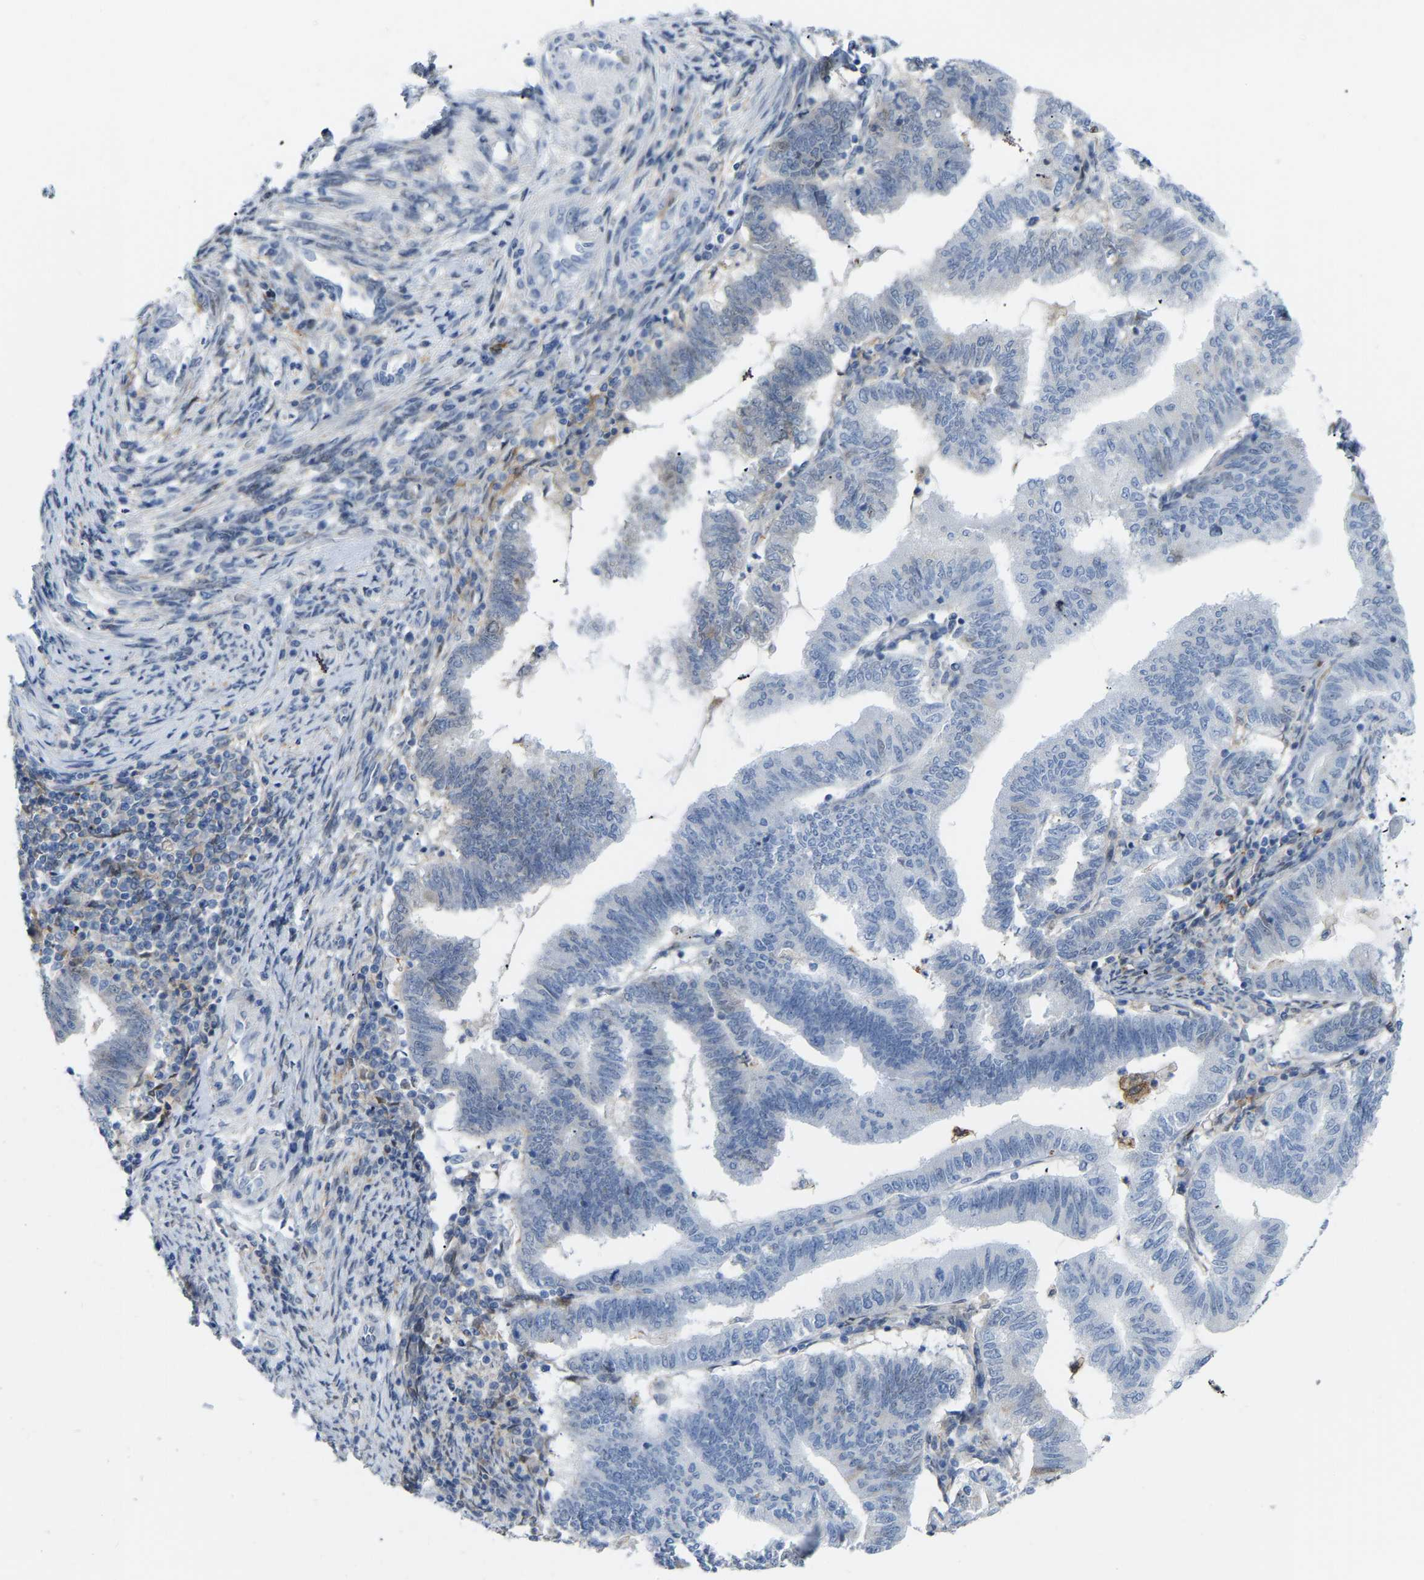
{"staining": {"intensity": "negative", "quantity": "none", "location": "none"}, "tissue": "endometrial cancer", "cell_type": "Tumor cells", "image_type": "cancer", "snomed": [{"axis": "morphology", "description": "Polyp, NOS"}, {"axis": "morphology", "description": "Adenocarcinoma, NOS"}, {"axis": "morphology", "description": "Adenoma, NOS"}, {"axis": "topography", "description": "Endometrium"}], "caption": "DAB (3,3'-diaminobenzidine) immunohistochemical staining of human endometrial adenoma shows no significant expression in tumor cells.", "gene": "ABTB2", "patient": {"sex": "female", "age": 79}}